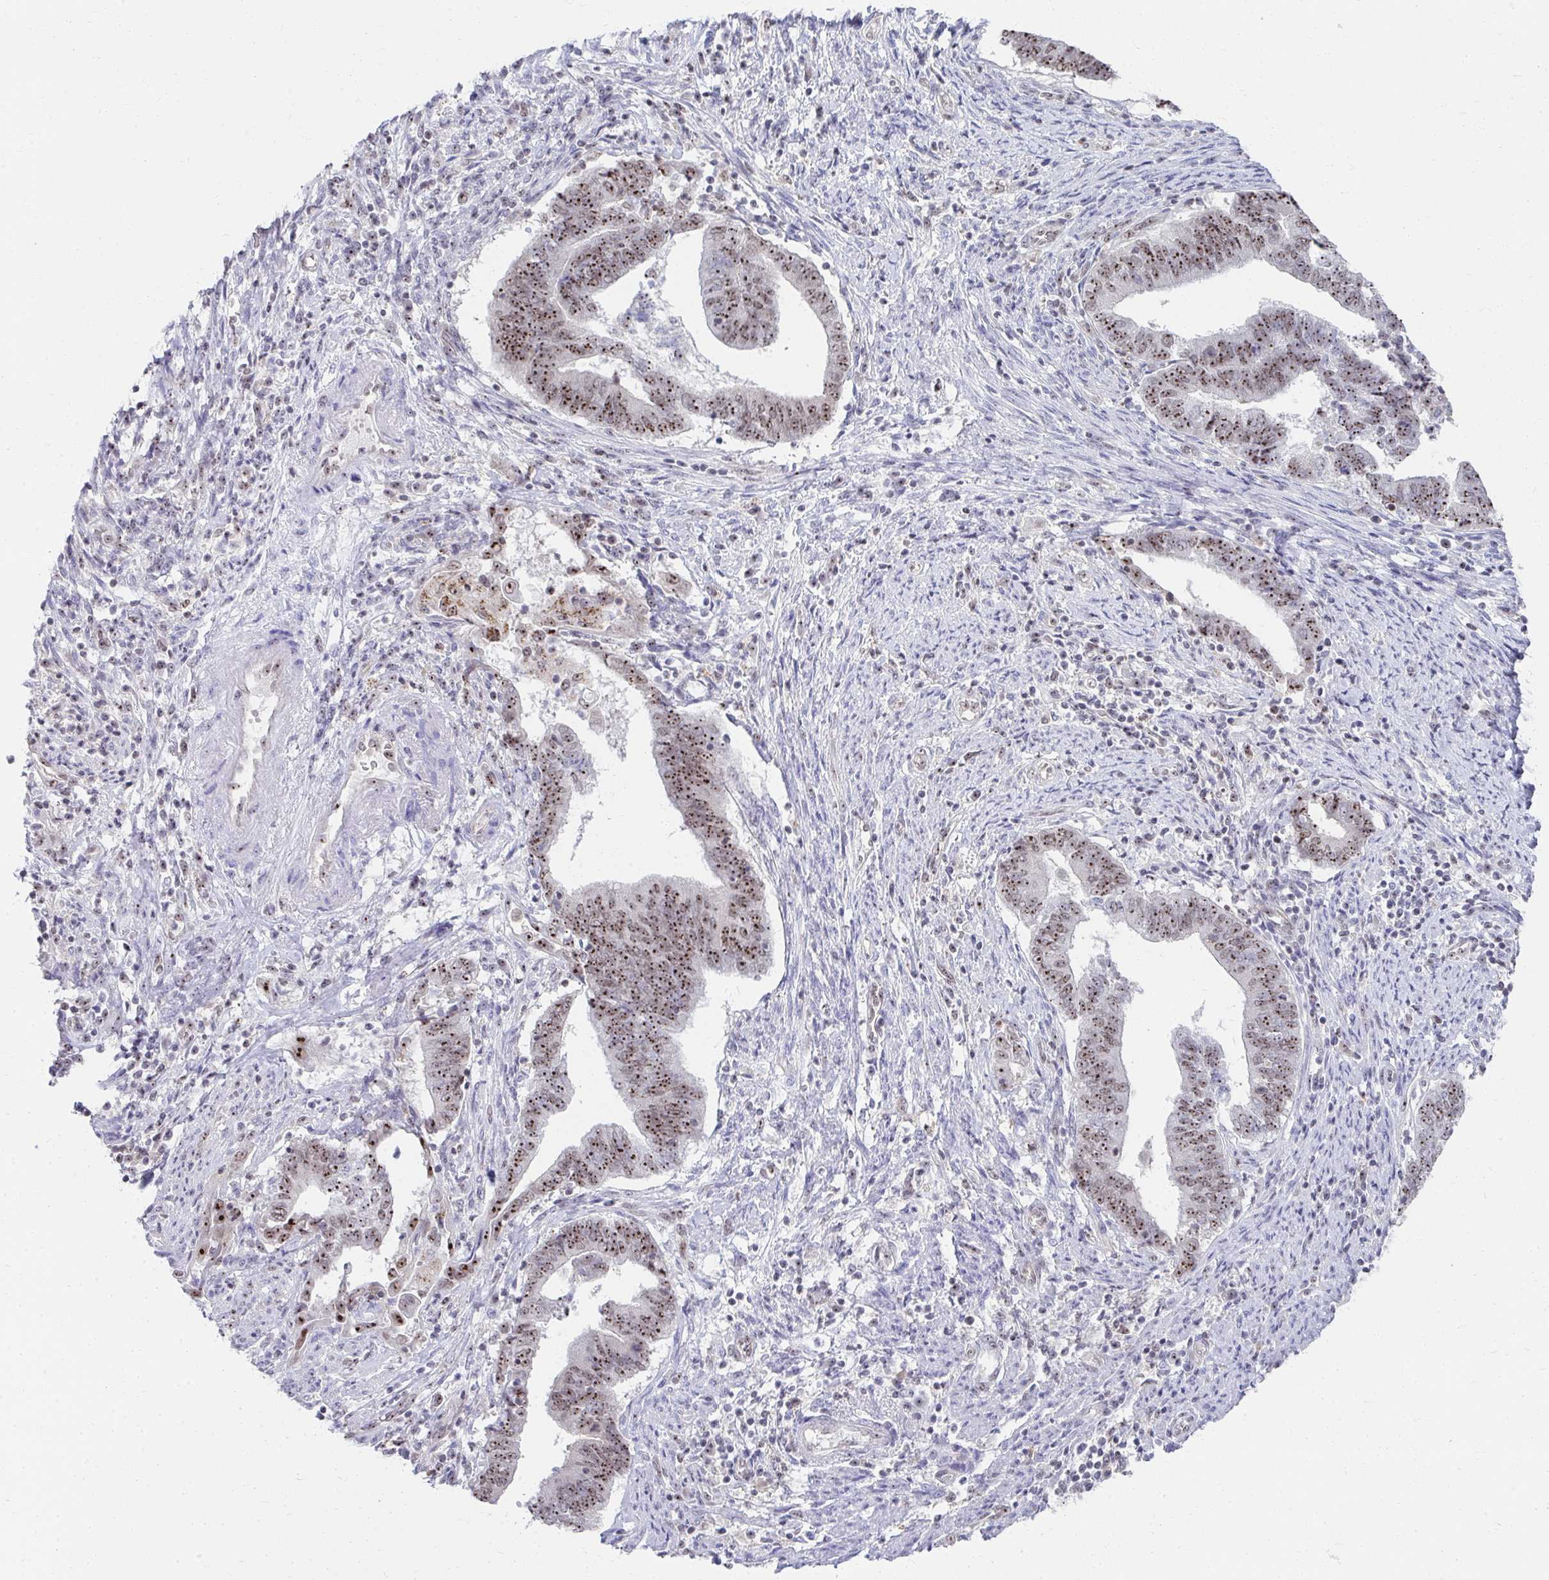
{"staining": {"intensity": "moderate", "quantity": ">75%", "location": "nuclear"}, "tissue": "endometrial cancer", "cell_type": "Tumor cells", "image_type": "cancer", "snomed": [{"axis": "morphology", "description": "Adenocarcinoma, NOS"}, {"axis": "topography", "description": "Endometrium"}], "caption": "Human endometrial adenocarcinoma stained with a protein marker shows moderate staining in tumor cells.", "gene": "HIRA", "patient": {"sex": "female", "age": 65}}